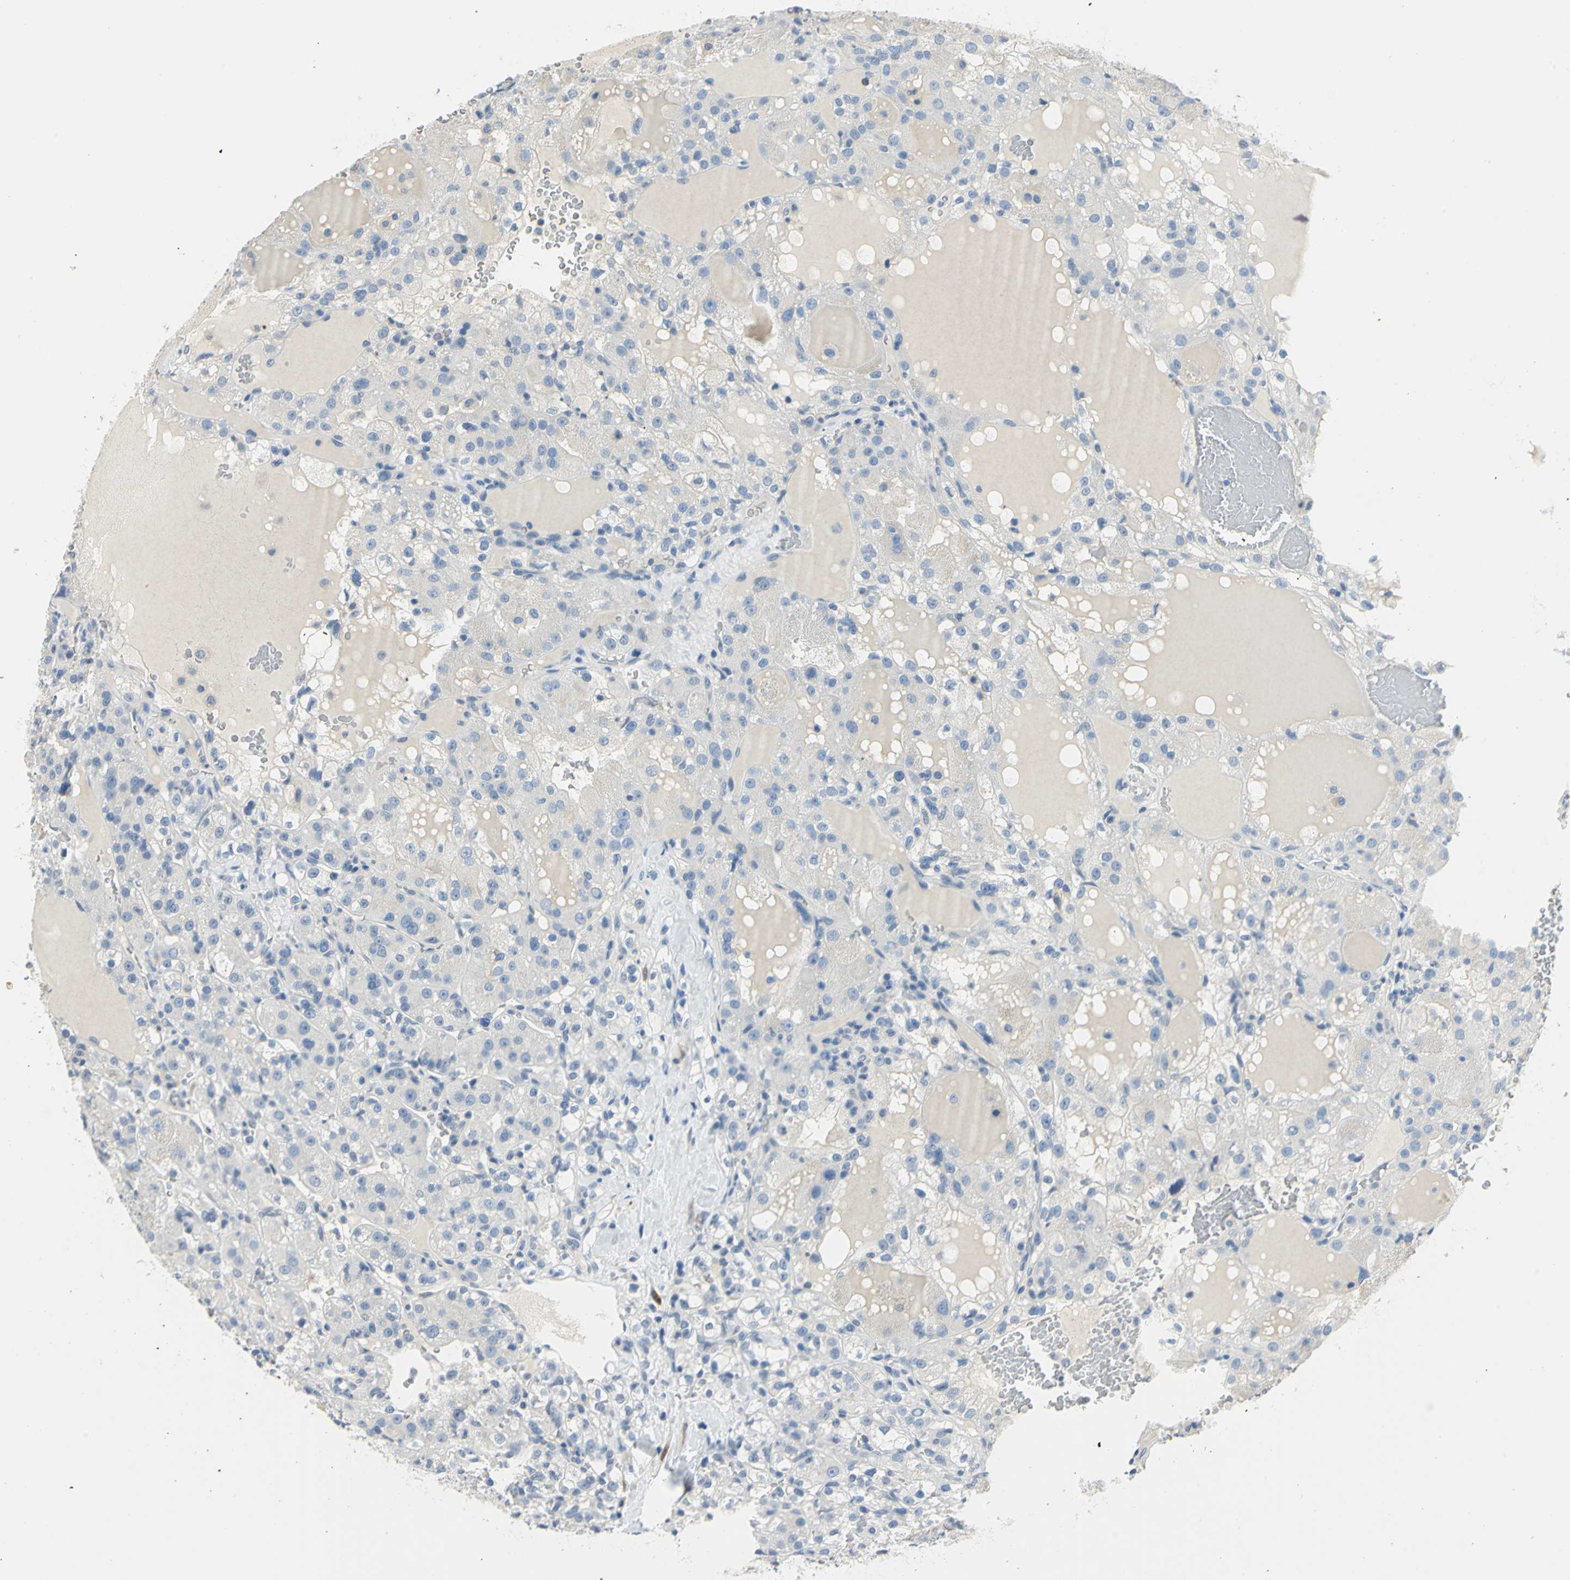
{"staining": {"intensity": "negative", "quantity": "none", "location": "none"}, "tissue": "renal cancer", "cell_type": "Tumor cells", "image_type": "cancer", "snomed": [{"axis": "morphology", "description": "Normal tissue, NOS"}, {"axis": "morphology", "description": "Adenocarcinoma, NOS"}, {"axis": "topography", "description": "Kidney"}], "caption": "Immunohistochemical staining of human renal cancer (adenocarcinoma) shows no significant staining in tumor cells.", "gene": "UCHL1", "patient": {"sex": "male", "age": 61}}